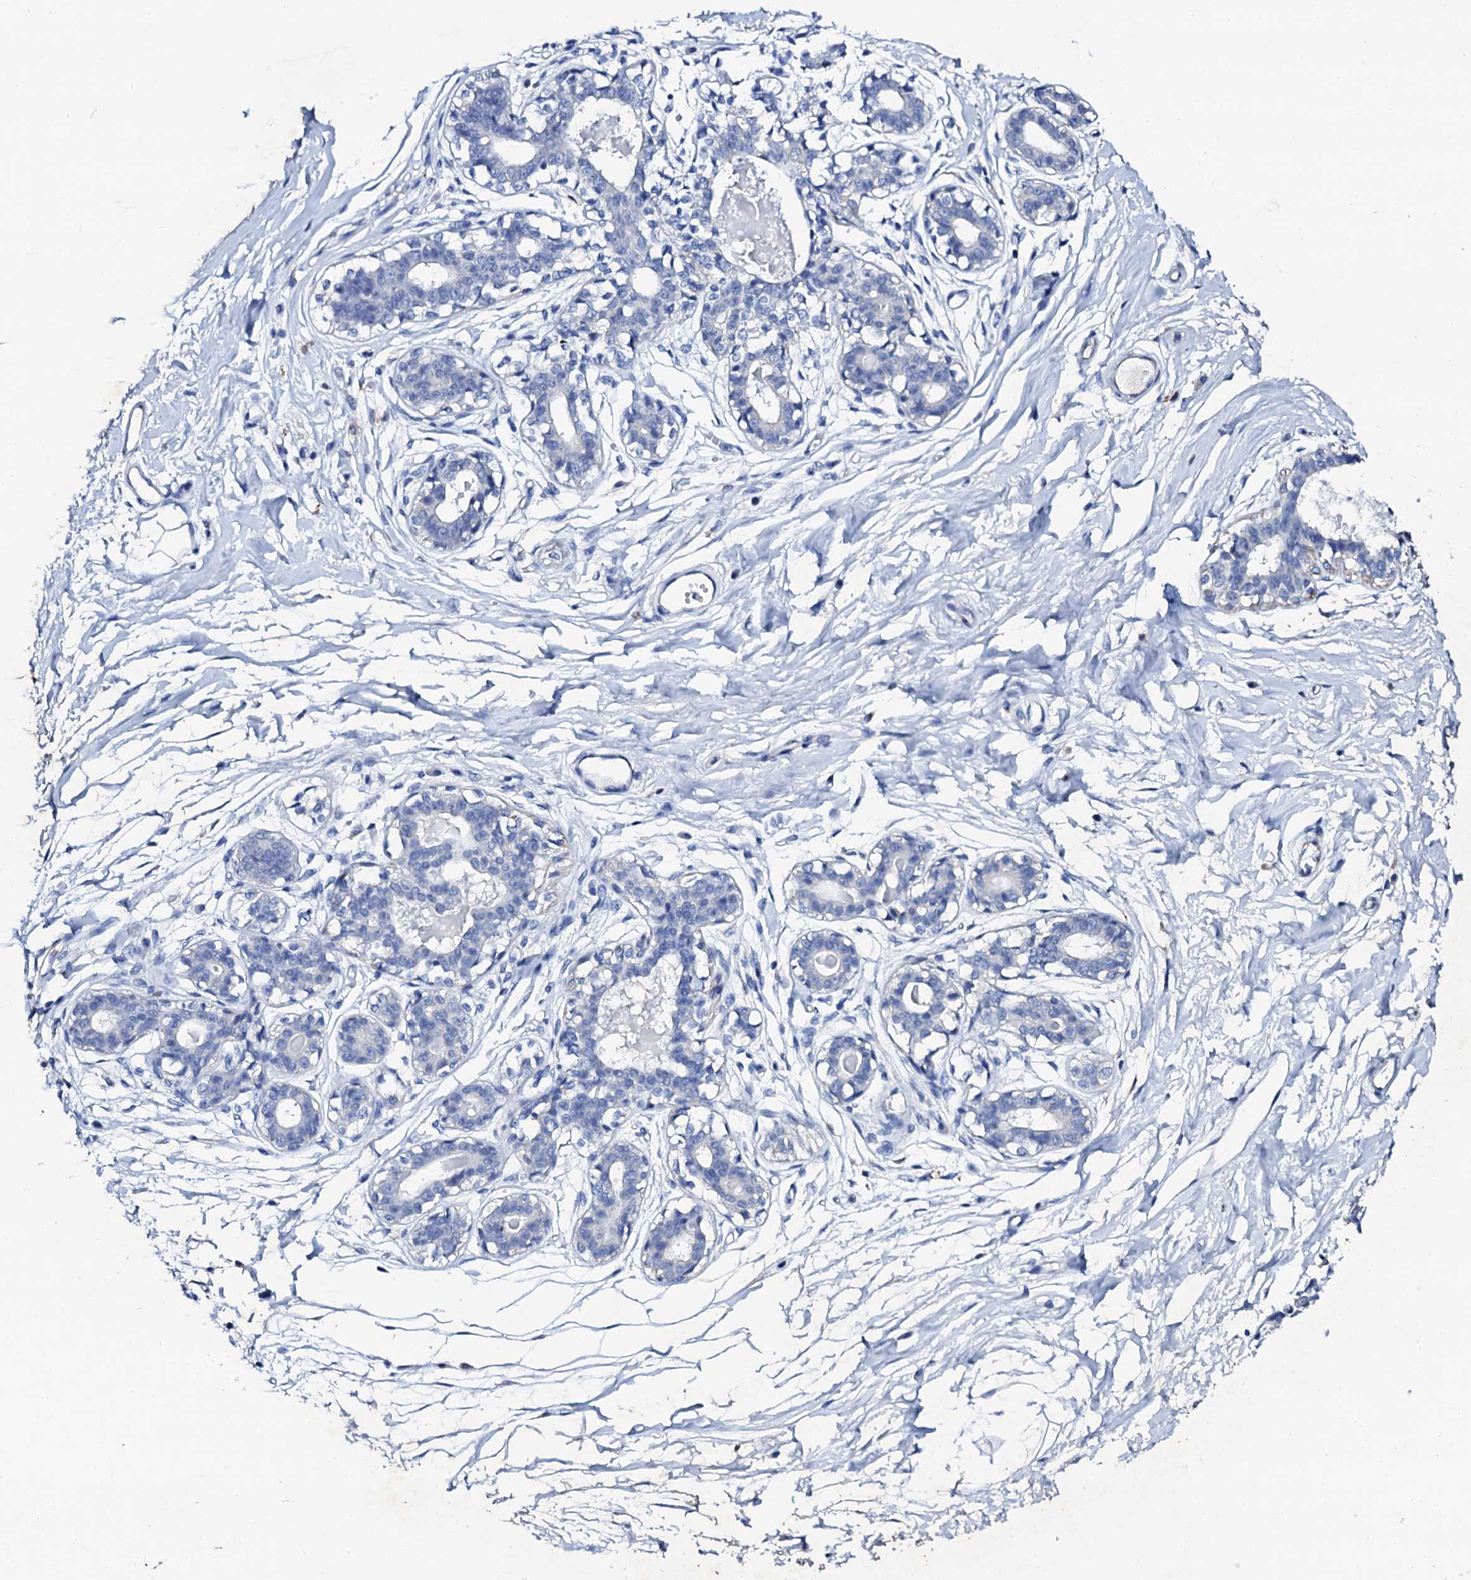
{"staining": {"intensity": "negative", "quantity": "none", "location": "none"}, "tissue": "breast", "cell_type": "Adipocytes", "image_type": "normal", "snomed": [{"axis": "morphology", "description": "Normal tissue, NOS"}, {"axis": "topography", "description": "Breast"}], "caption": "Photomicrograph shows no protein staining in adipocytes of benign breast. (DAB immunohistochemistry visualized using brightfield microscopy, high magnification).", "gene": "GLB1L3", "patient": {"sex": "female", "age": 45}}